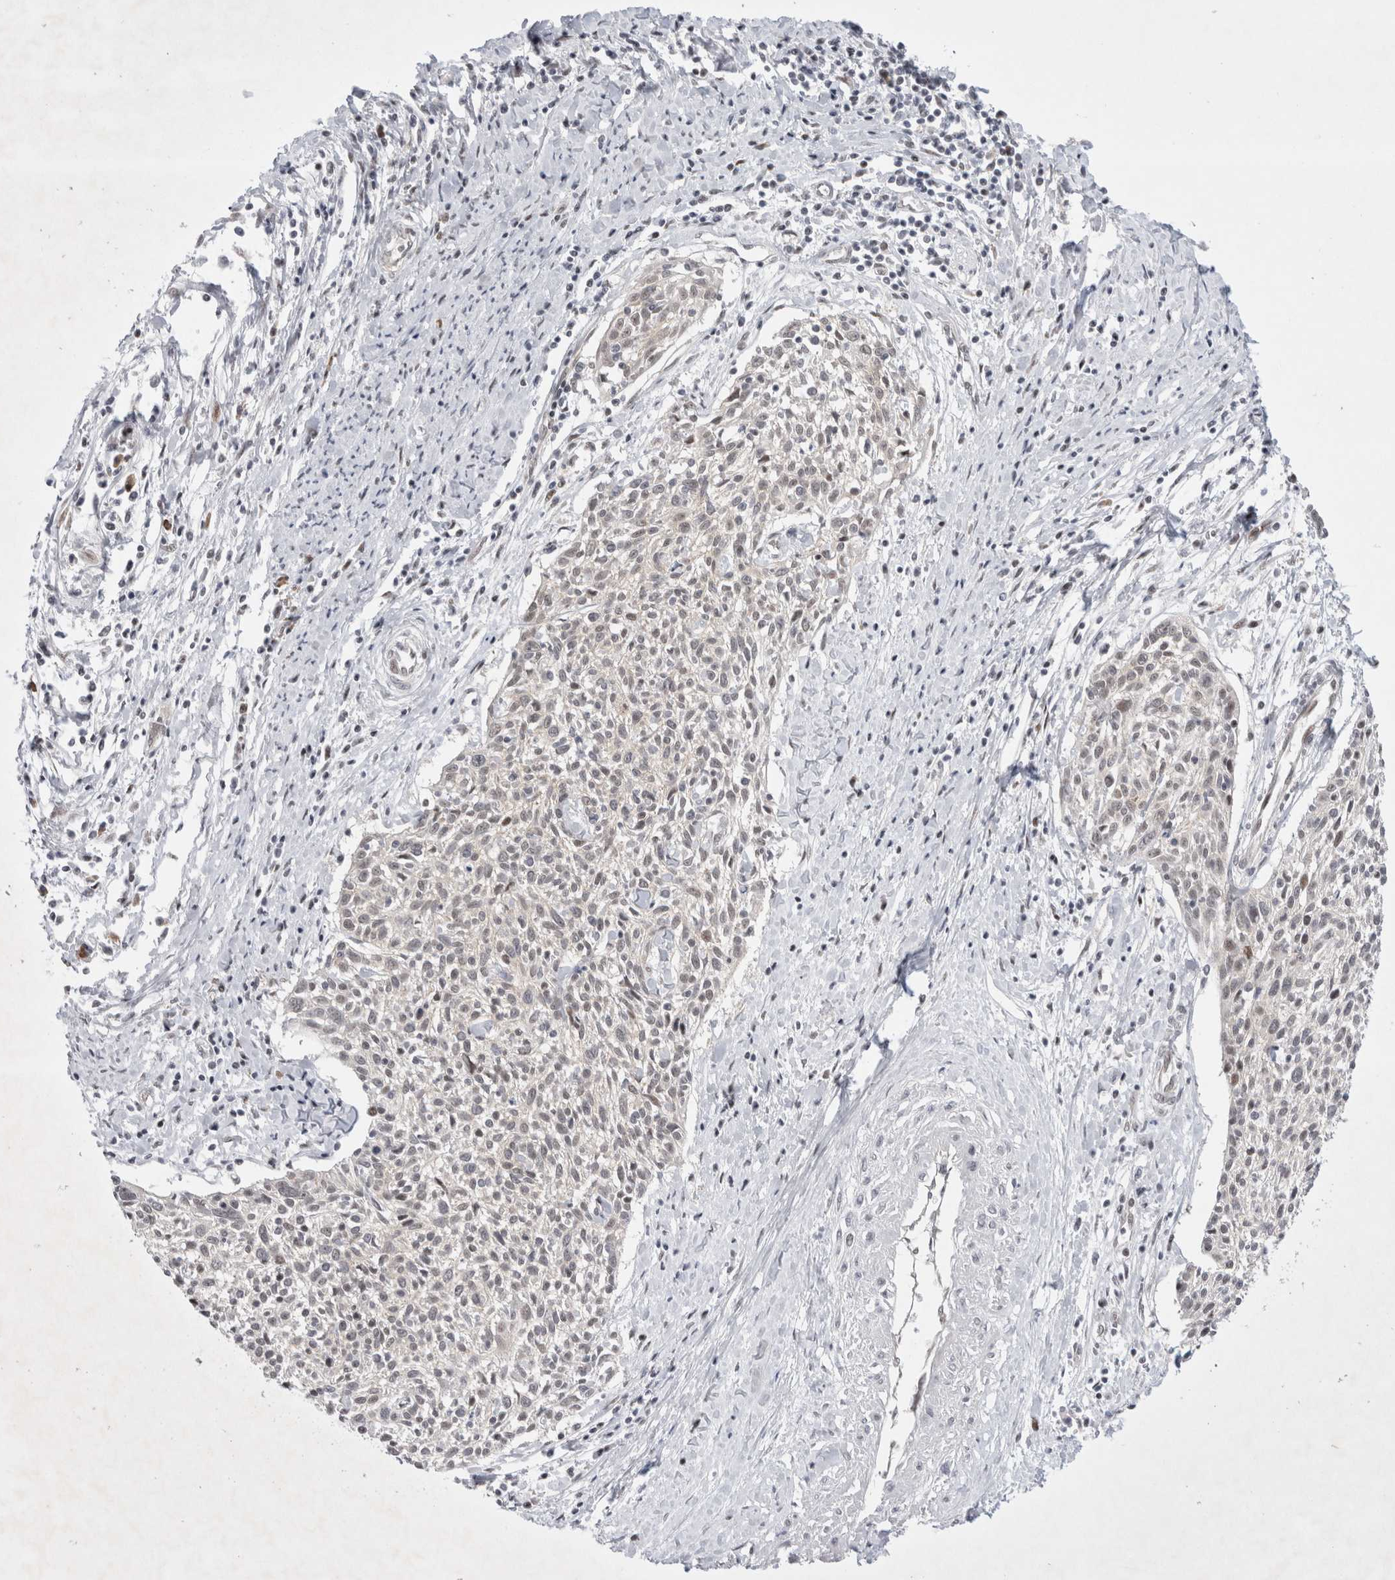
{"staining": {"intensity": "negative", "quantity": "none", "location": "none"}, "tissue": "cervical cancer", "cell_type": "Tumor cells", "image_type": "cancer", "snomed": [{"axis": "morphology", "description": "Squamous cell carcinoma, NOS"}, {"axis": "topography", "description": "Cervix"}], "caption": "Tumor cells are negative for brown protein staining in cervical cancer (squamous cell carcinoma).", "gene": "WIPF2", "patient": {"sex": "female", "age": 51}}